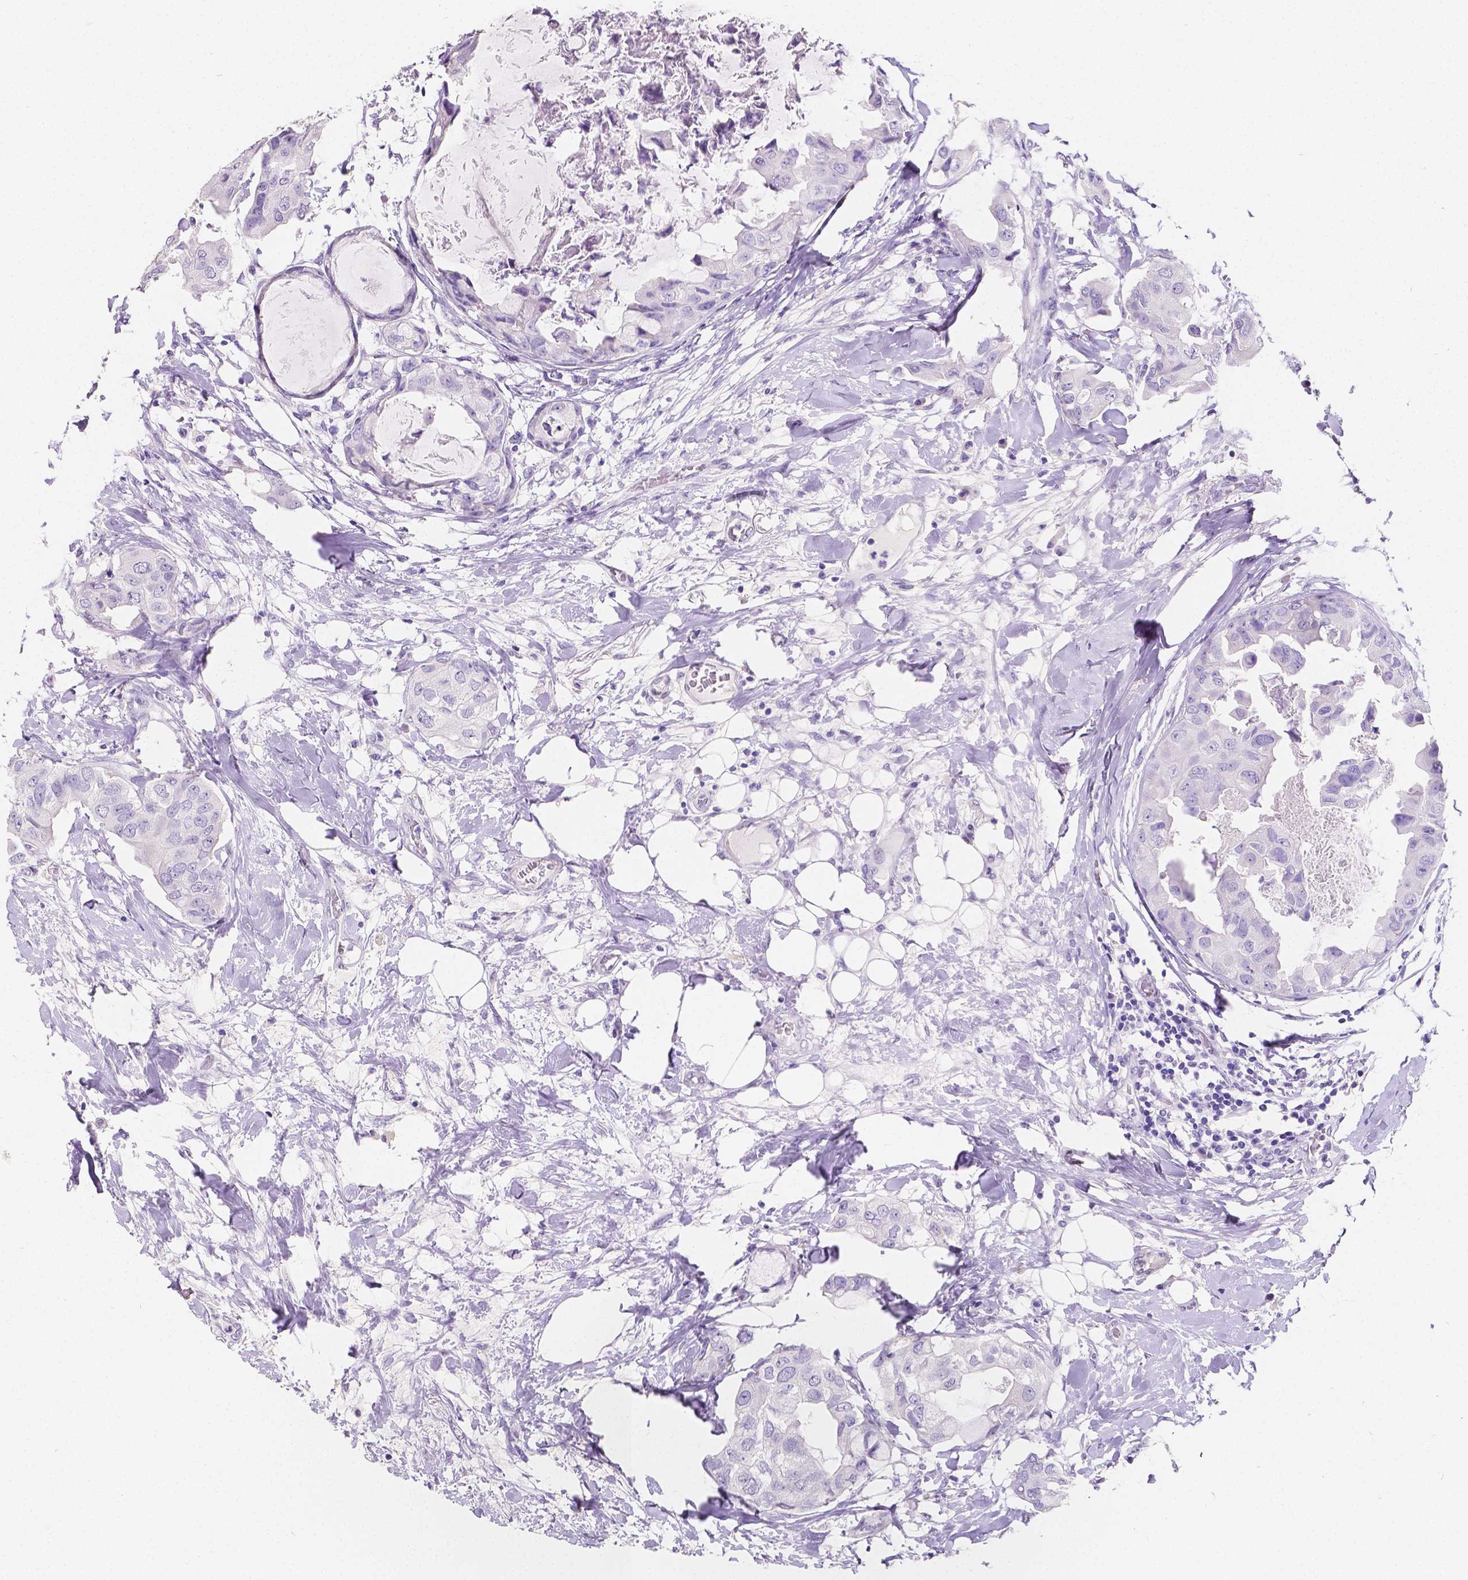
{"staining": {"intensity": "negative", "quantity": "none", "location": "none"}, "tissue": "breast cancer", "cell_type": "Tumor cells", "image_type": "cancer", "snomed": [{"axis": "morphology", "description": "Normal tissue, NOS"}, {"axis": "morphology", "description": "Duct carcinoma"}, {"axis": "topography", "description": "Breast"}], "caption": "Image shows no protein positivity in tumor cells of breast infiltrating ductal carcinoma tissue.", "gene": "SATB2", "patient": {"sex": "female", "age": 40}}